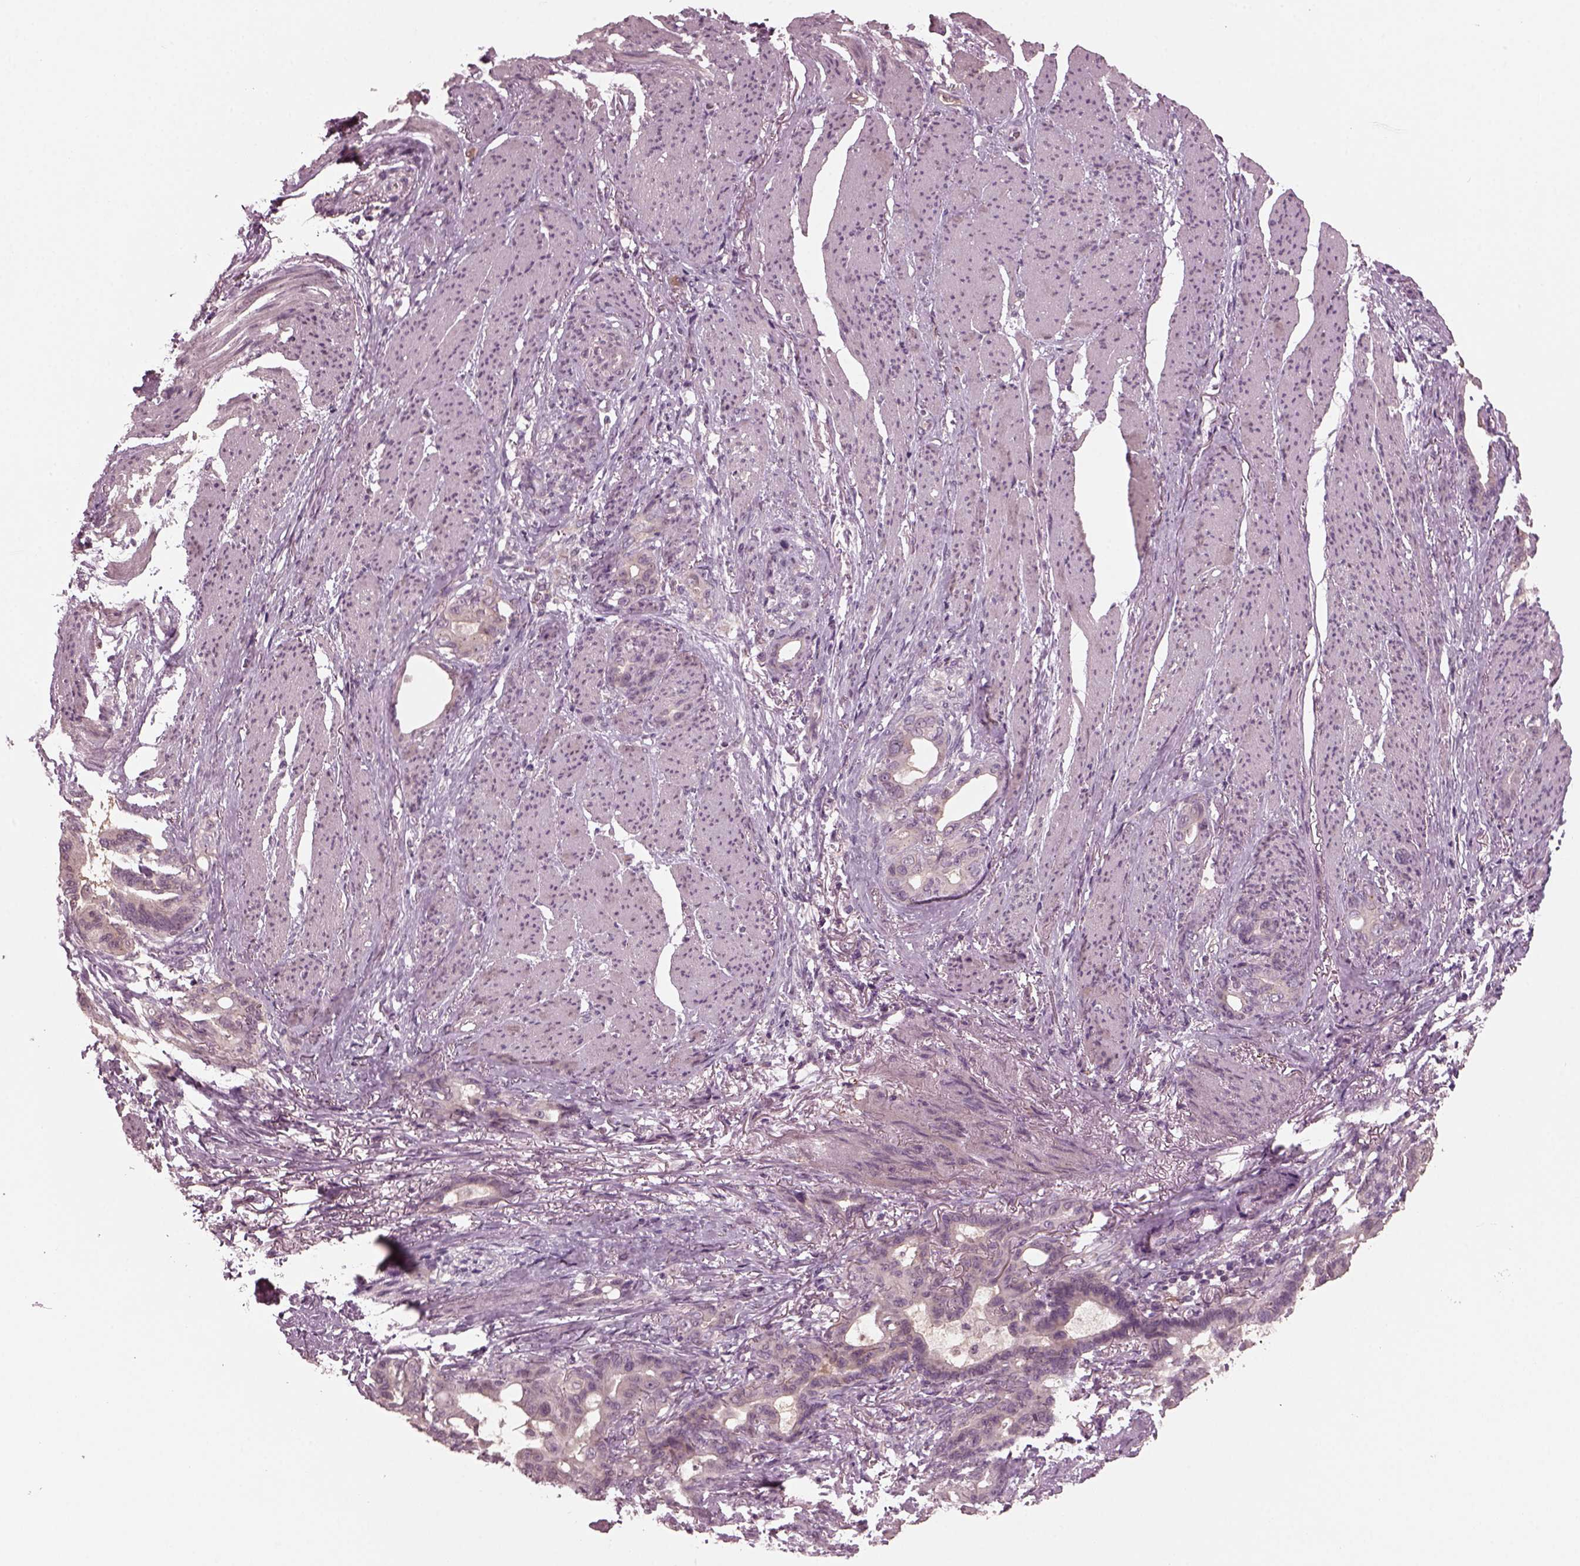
{"staining": {"intensity": "negative", "quantity": "none", "location": "none"}, "tissue": "stomach cancer", "cell_type": "Tumor cells", "image_type": "cancer", "snomed": [{"axis": "morphology", "description": "Normal tissue, NOS"}, {"axis": "morphology", "description": "Adenocarcinoma, NOS"}, {"axis": "topography", "description": "Esophagus"}, {"axis": "topography", "description": "Stomach, upper"}], "caption": "A high-resolution histopathology image shows immunohistochemistry (IHC) staining of stomach cancer, which demonstrates no significant positivity in tumor cells.", "gene": "PORCN", "patient": {"sex": "male", "age": 62}}